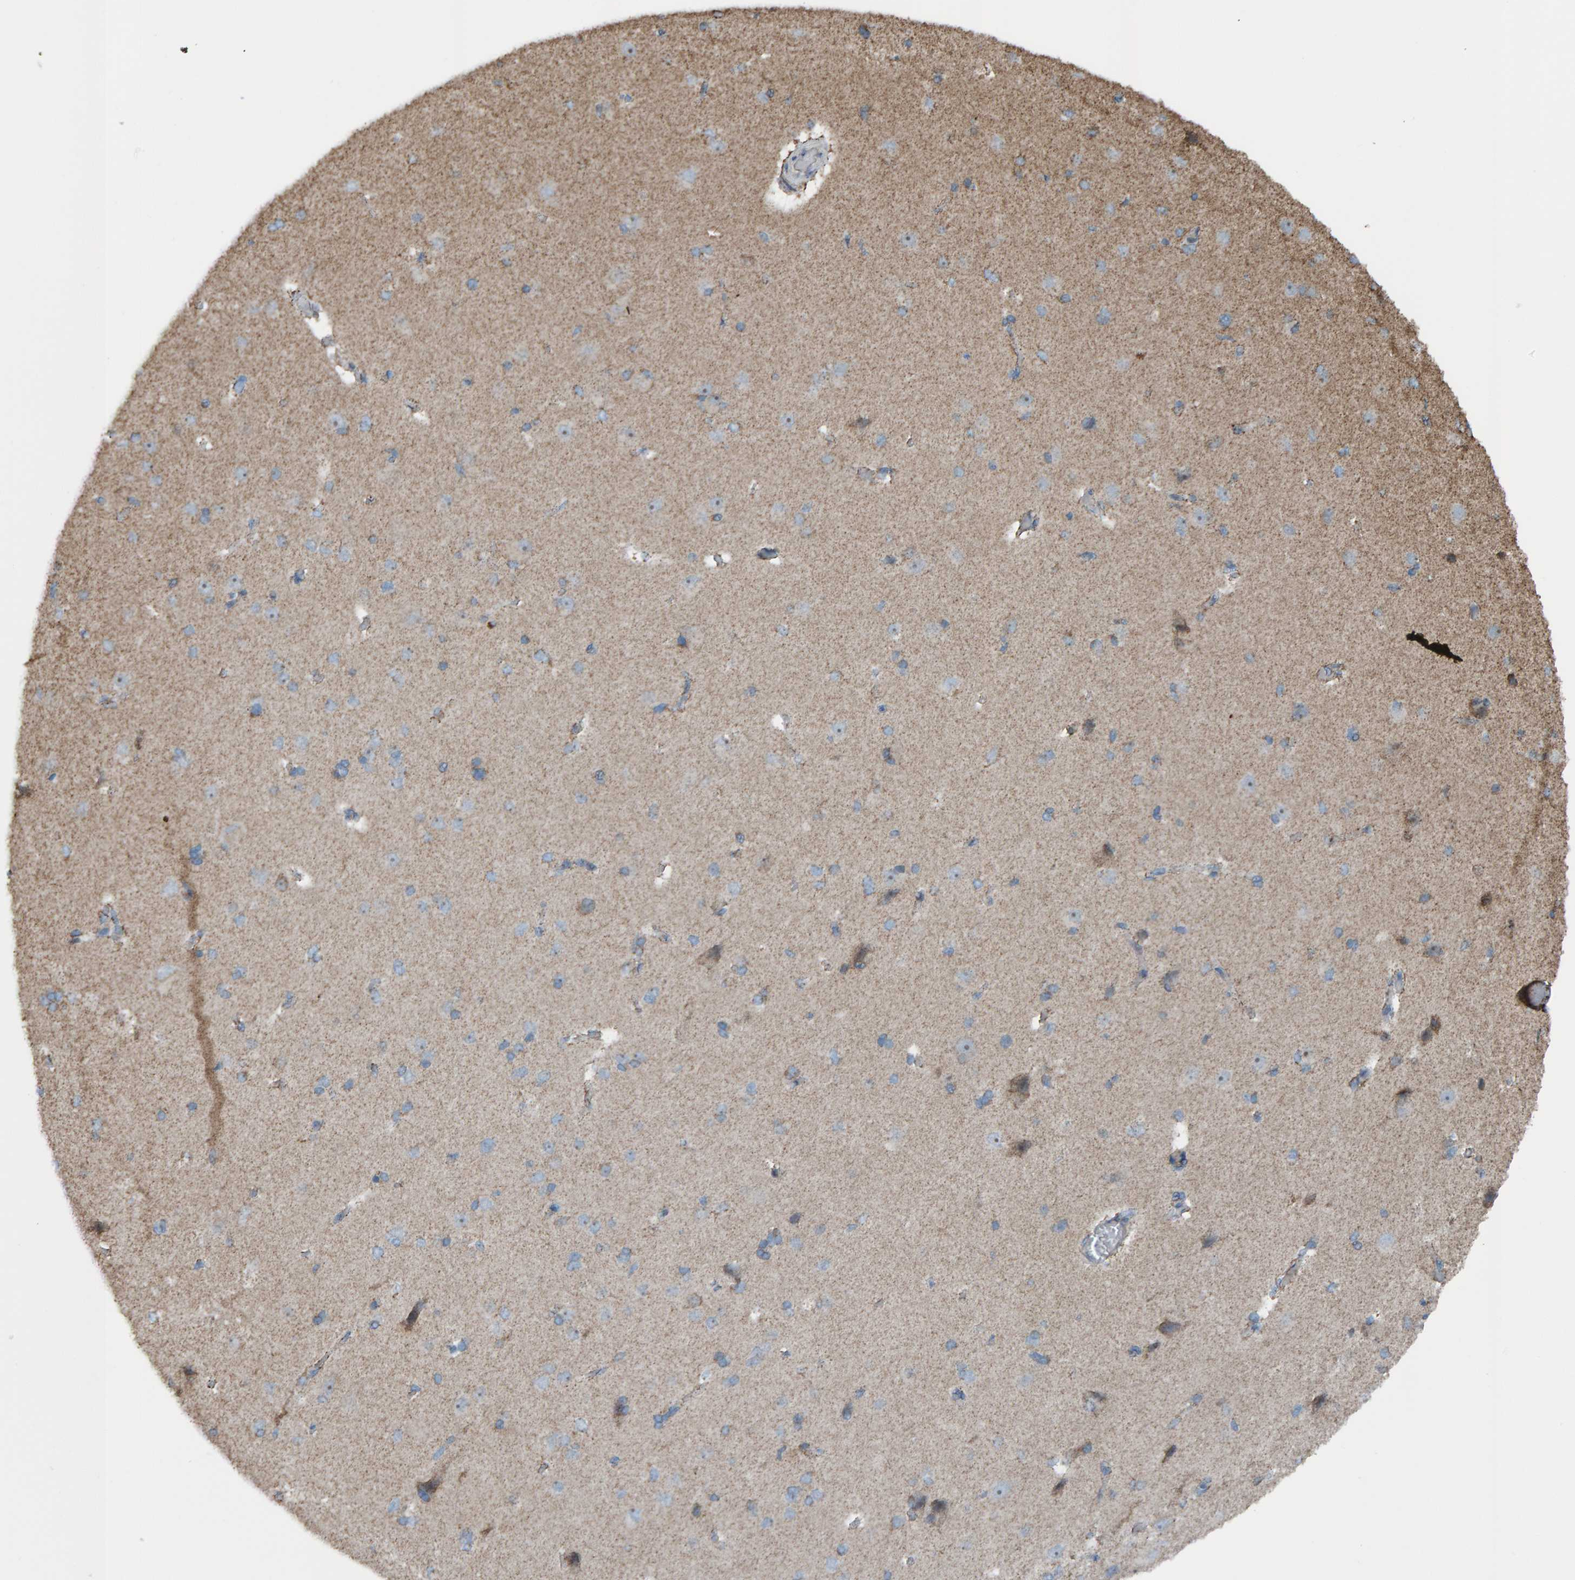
{"staining": {"intensity": "negative", "quantity": "none", "location": "none"}, "tissue": "cerebral cortex", "cell_type": "Endothelial cells", "image_type": "normal", "snomed": [{"axis": "morphology", "description": "Normal tissue, NOS"}, {"axis": "topography", "description": "Cerebral cortex"}], "caption": "A high-resolution image shows immunohistochemistry (IHC) staining of benign cerebral cortex, which reveals no significant positivity in endothelial cells. (Immunohistochemistry, brightfield microscopy, high magnification).", "gene": "ZNF48", "patient": {"sex": "male", "age": 62}}